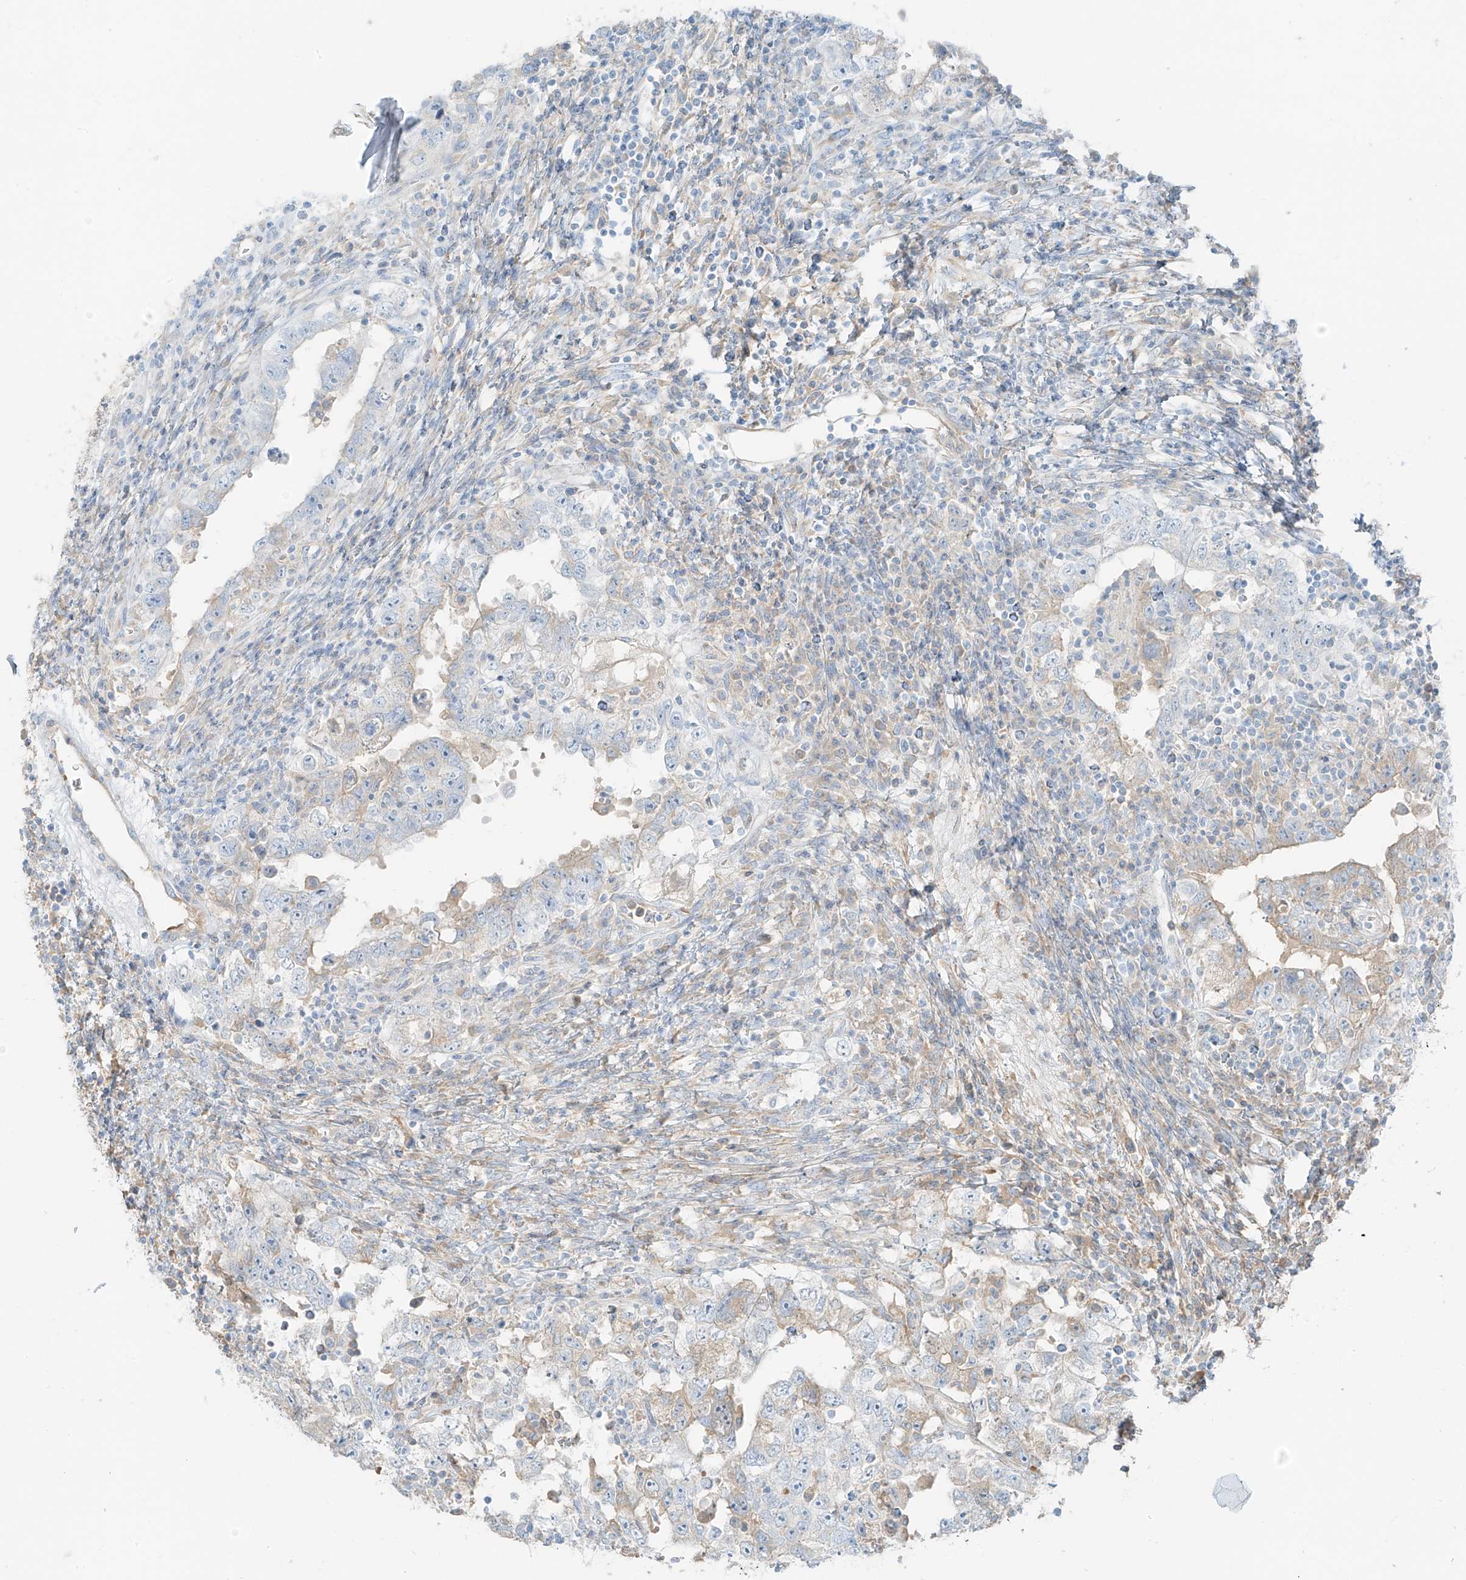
{"staining": {"intensity": "weak", "quantity": "<25%", "location": "cytoplasmic/membranous"}, "tissue": "testis cancer", "cell_type": "Tumor cells", "image_type": "cancer", "snomed": [{"axis": "morphology", "description": "Carcinoma, Embryonal, NOS"}, {"axis": "topography", "description": "Testis"}], "caption": "A high-resolution photomicrograph shows immunohistochemistry staining of testis embryonal carcinoma, which shows no significant staining in tumor cells.", "gene": "FSTL1", "patient": {"sex": "male", "age": 26}}